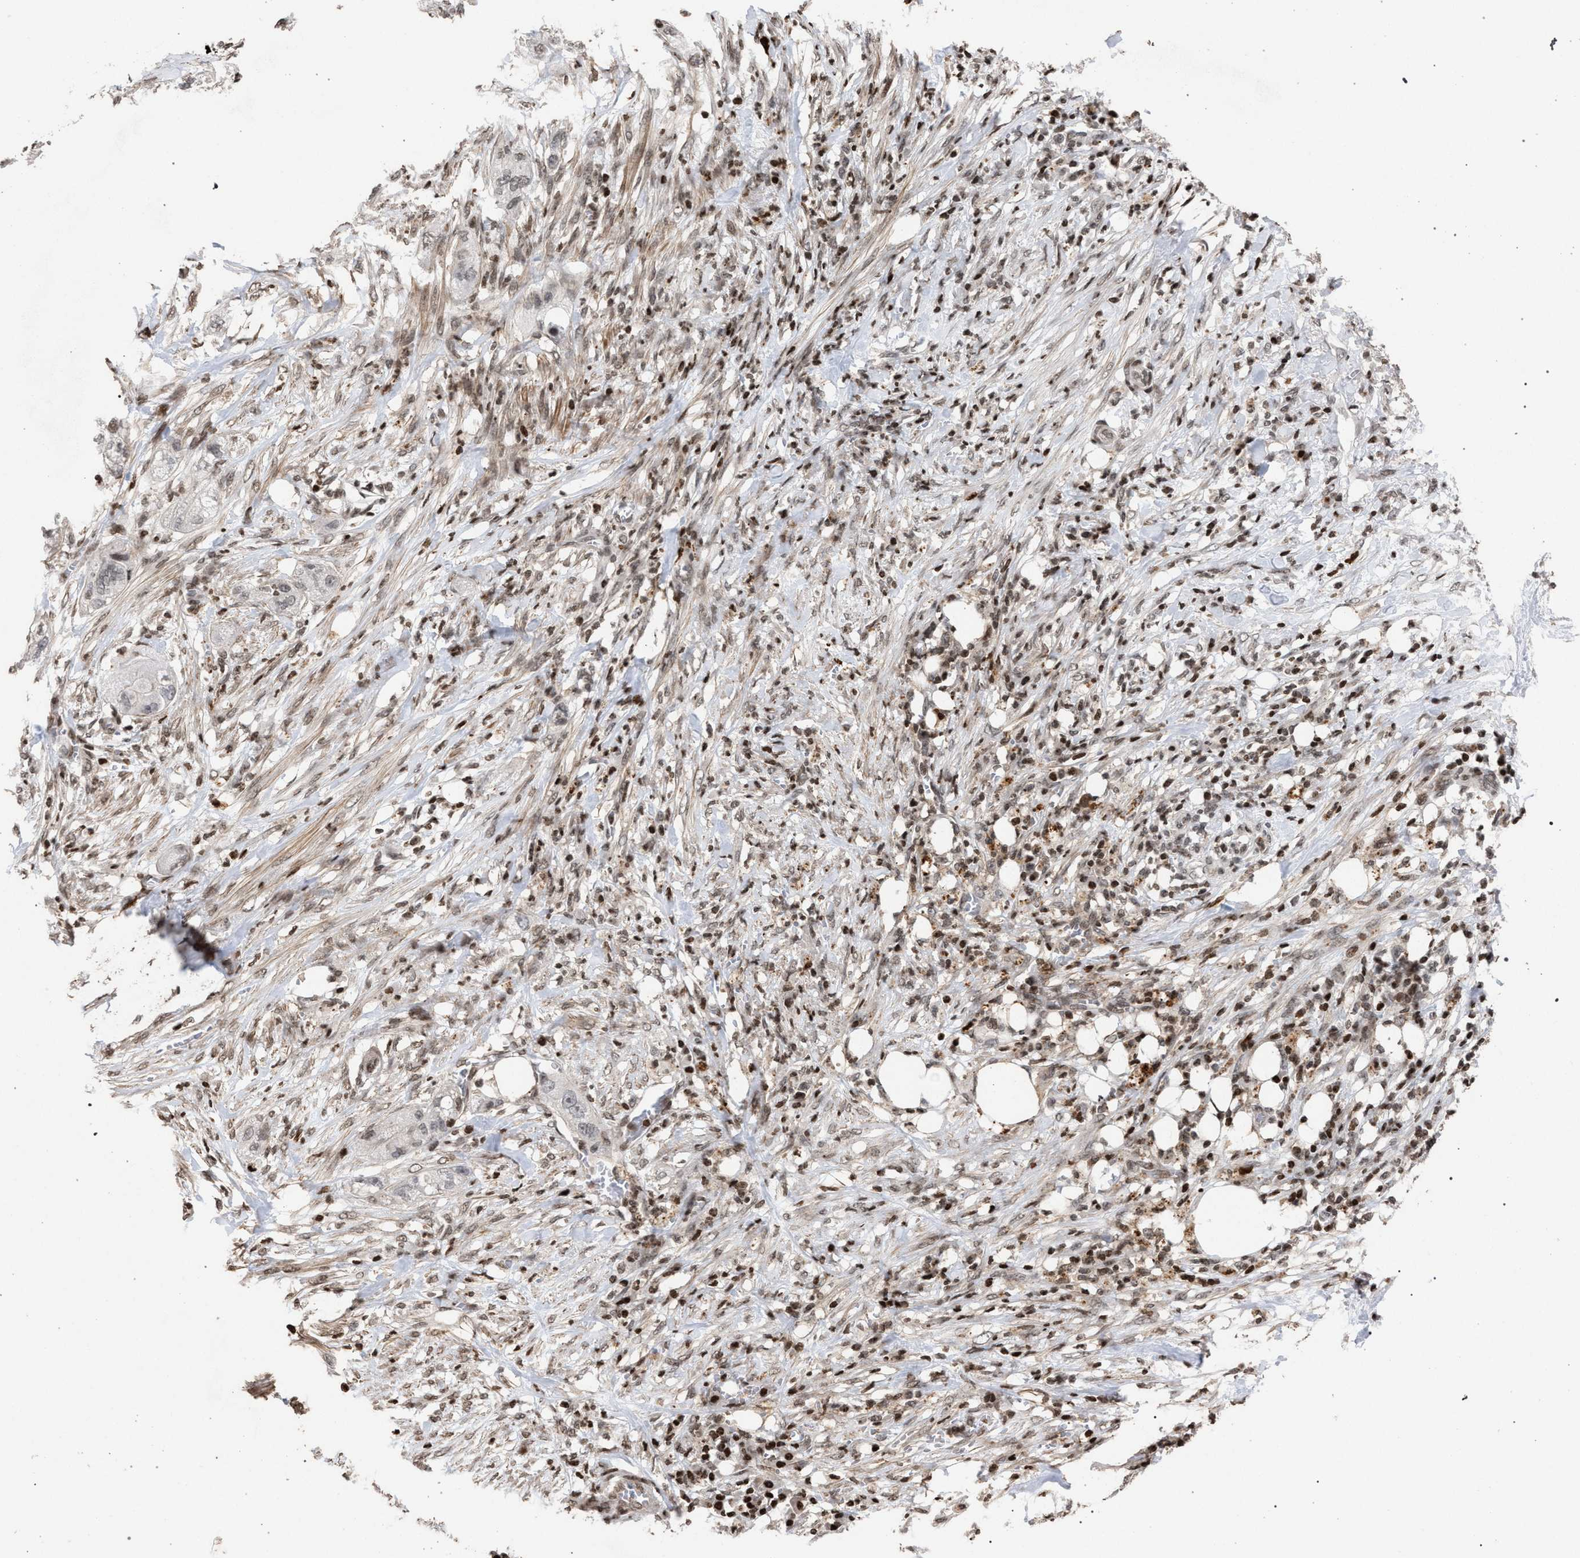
{"staining": {"intensity": "negative", "quantity": "none", "location": "none"}, "tissue": "pancreatic cancer", "cell_type": "Tumor cells", "image_type": "cancer", "snomed": [{"axis": "morphology", "description": "Adenocarcinoma, NOS"}, {"axis": "topography", "description": "Pancreas"}], "caption": "Adenocarcinoma (pancreatic) stained for a protein using immunohistochemistry reveals no staining tumor cells.", "gene": "FOXD3", "patient": {"sex": "female", "age": 78}}